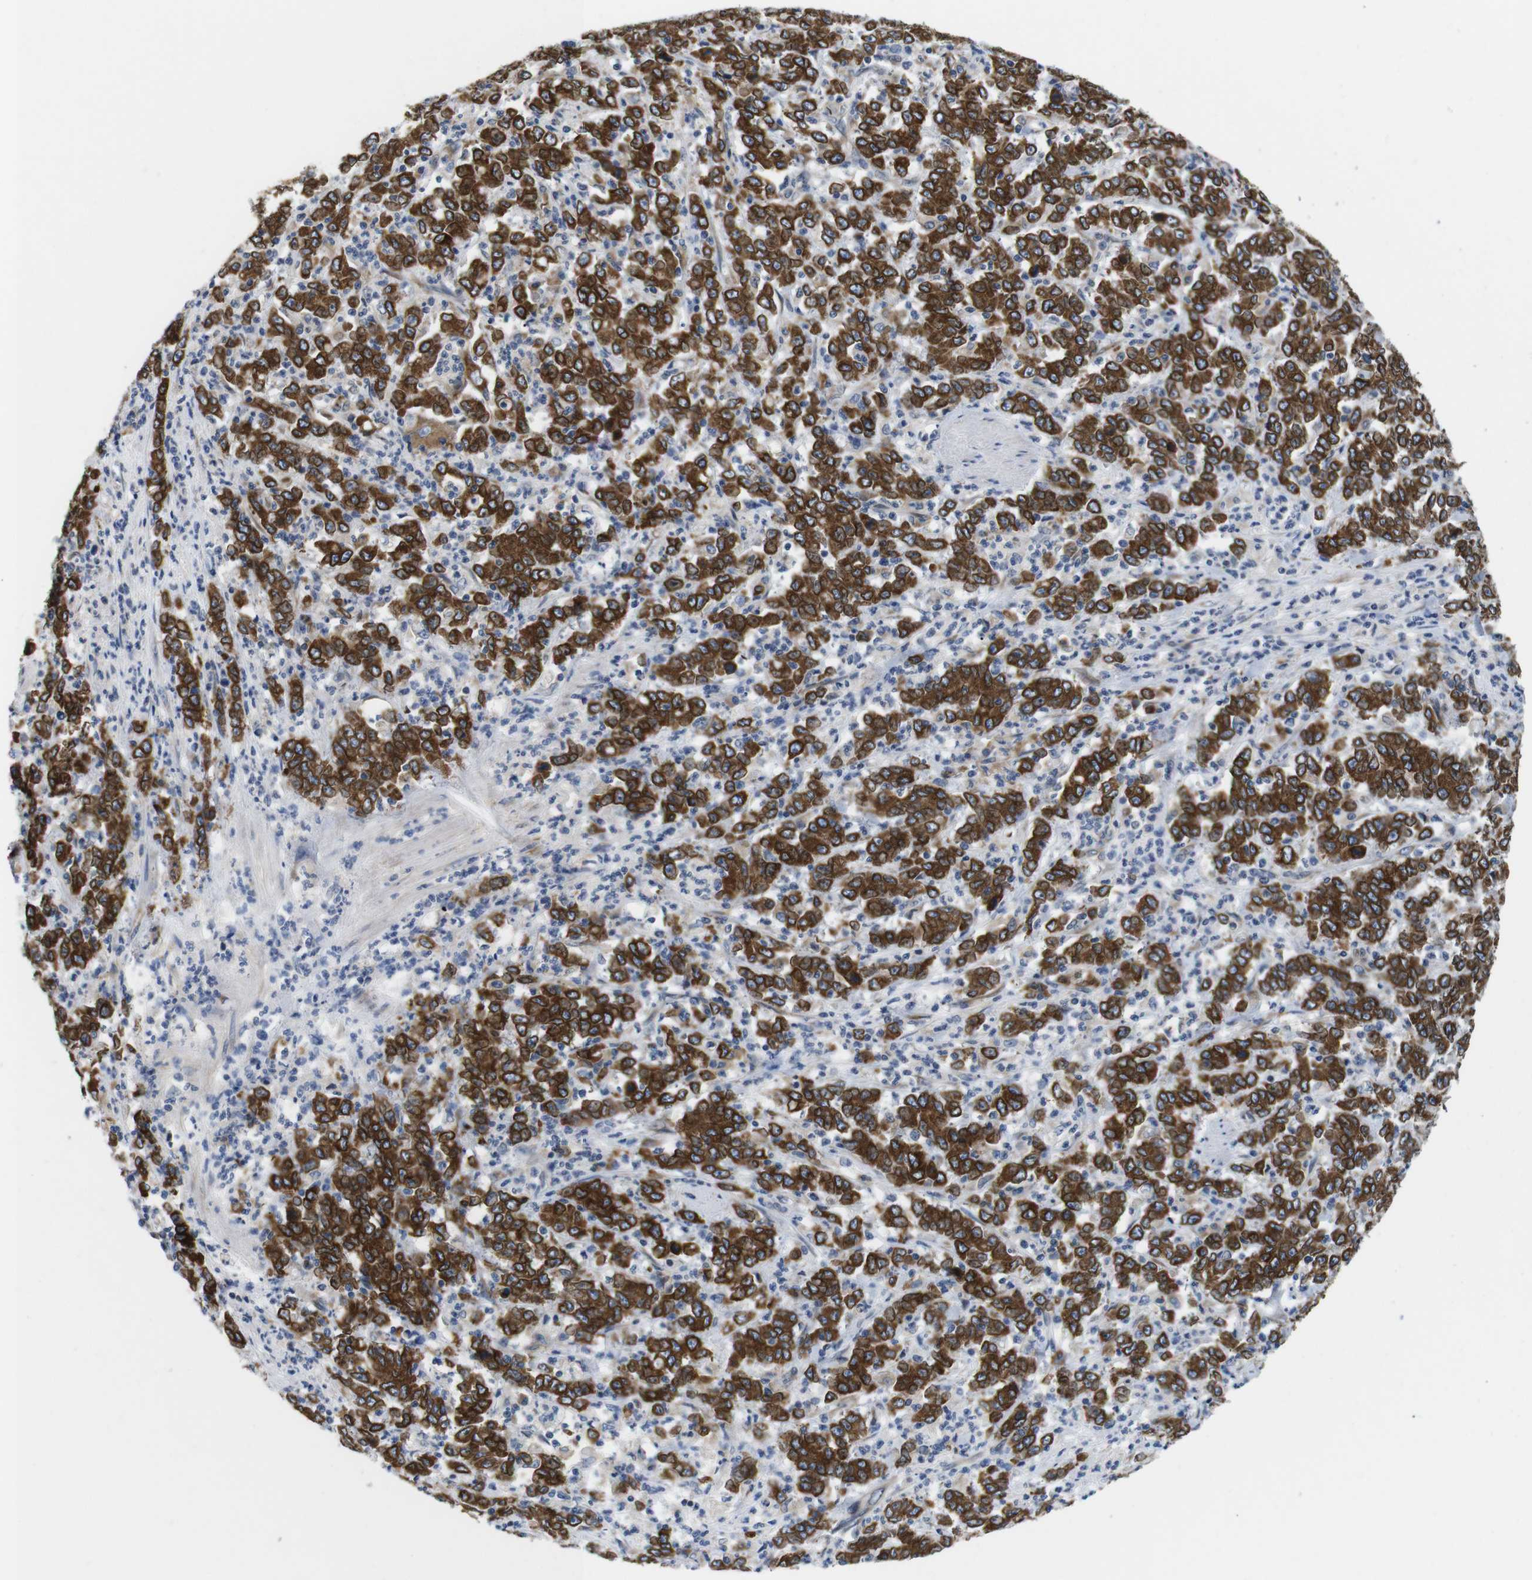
{"staining": {"intensity": "strong", "quantity": ">75%", "location": "cytoplasmic/membranous"}, "tissue": "stomach cancer", "cell_type": "Tumor cells", "image_type": "cancer", "snomed": [{"axis": "morphology", "description": "Adenocarcinoma, NOS"}, {"axis": "topography", "description": "Stomach, lower"}], "caption": "Strong cytoplasmic/membranous protein expression is seen in approximately >75% of tumor cells in adenocarcinoma (stomach).", "gene": "HACD3", "patient": {"sex": "female", "age": 71}}